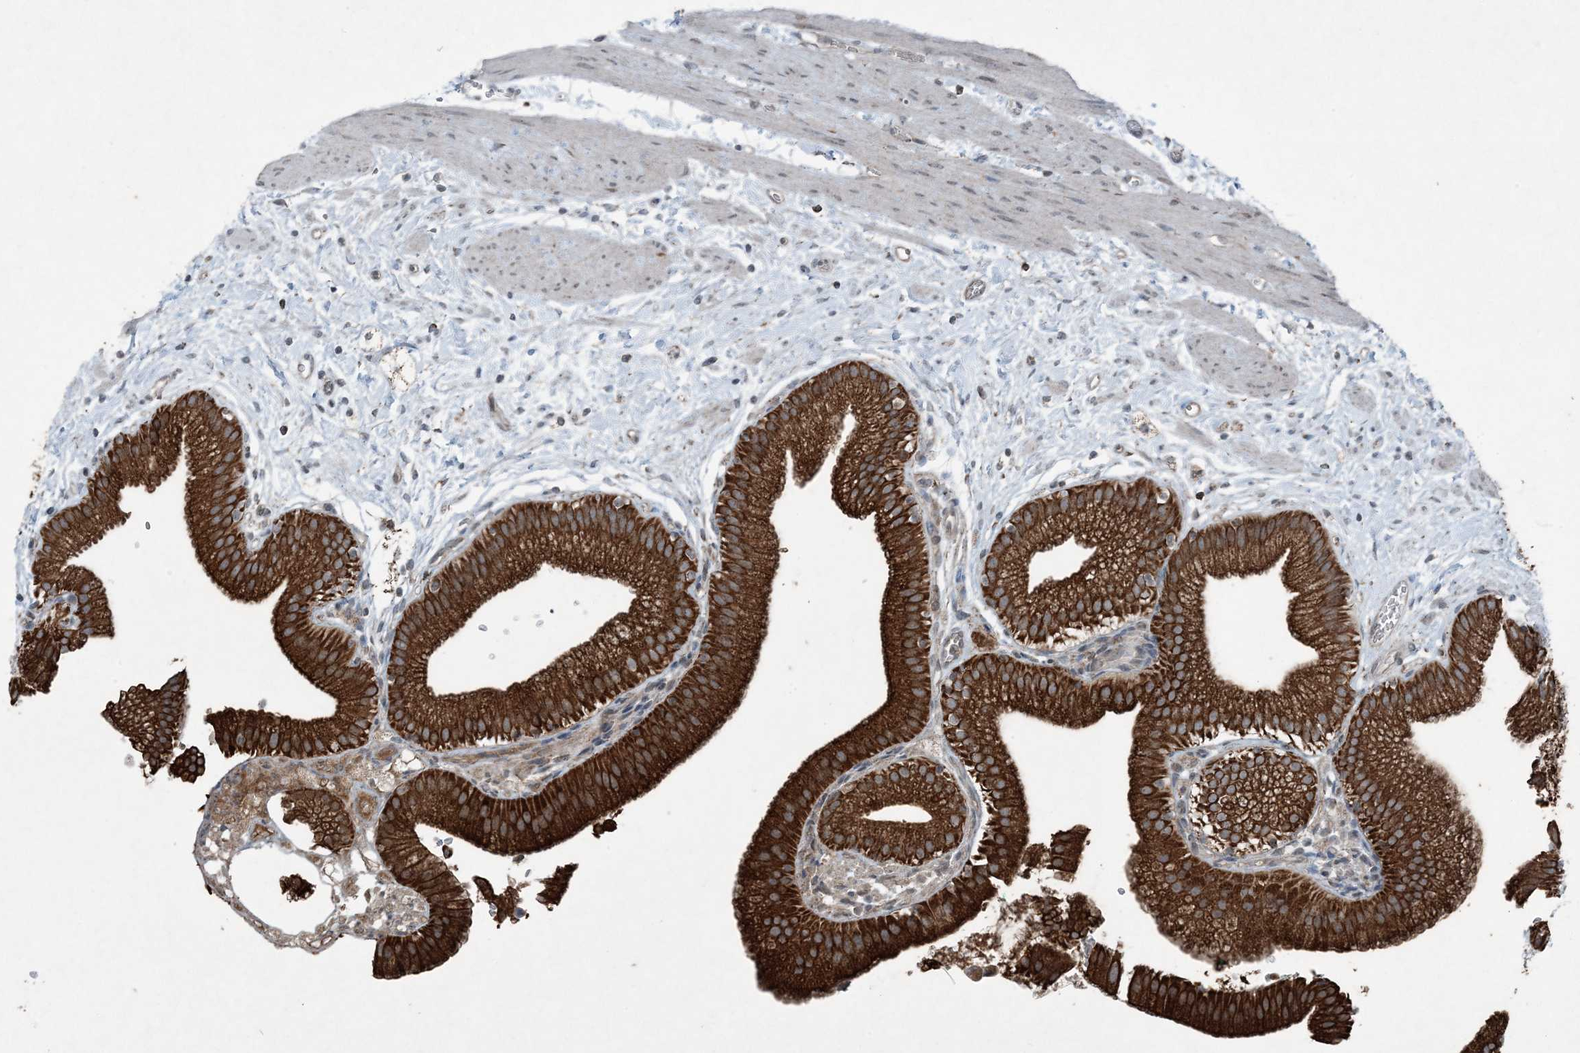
{"staining": {"intensity": "strong", "quantity": ">75%", "location": "cytoplasmic/membranous"}, "tissue": "gallbladder", "cell_type": "Glandular cells", "image_type": "normal", "snomed": [{"axis": "morphology", "description": "Normal tissue, NOS"}, {"axis": "topography", "description": "Gallbladder"}], "caption": "Glandular cells reveal high levels of strong cytoplasmic/membranous expression in about >75% of cells in benign human gallbladder.", "gene": "PC", "patient": {"sex": "male", "age": 55}}